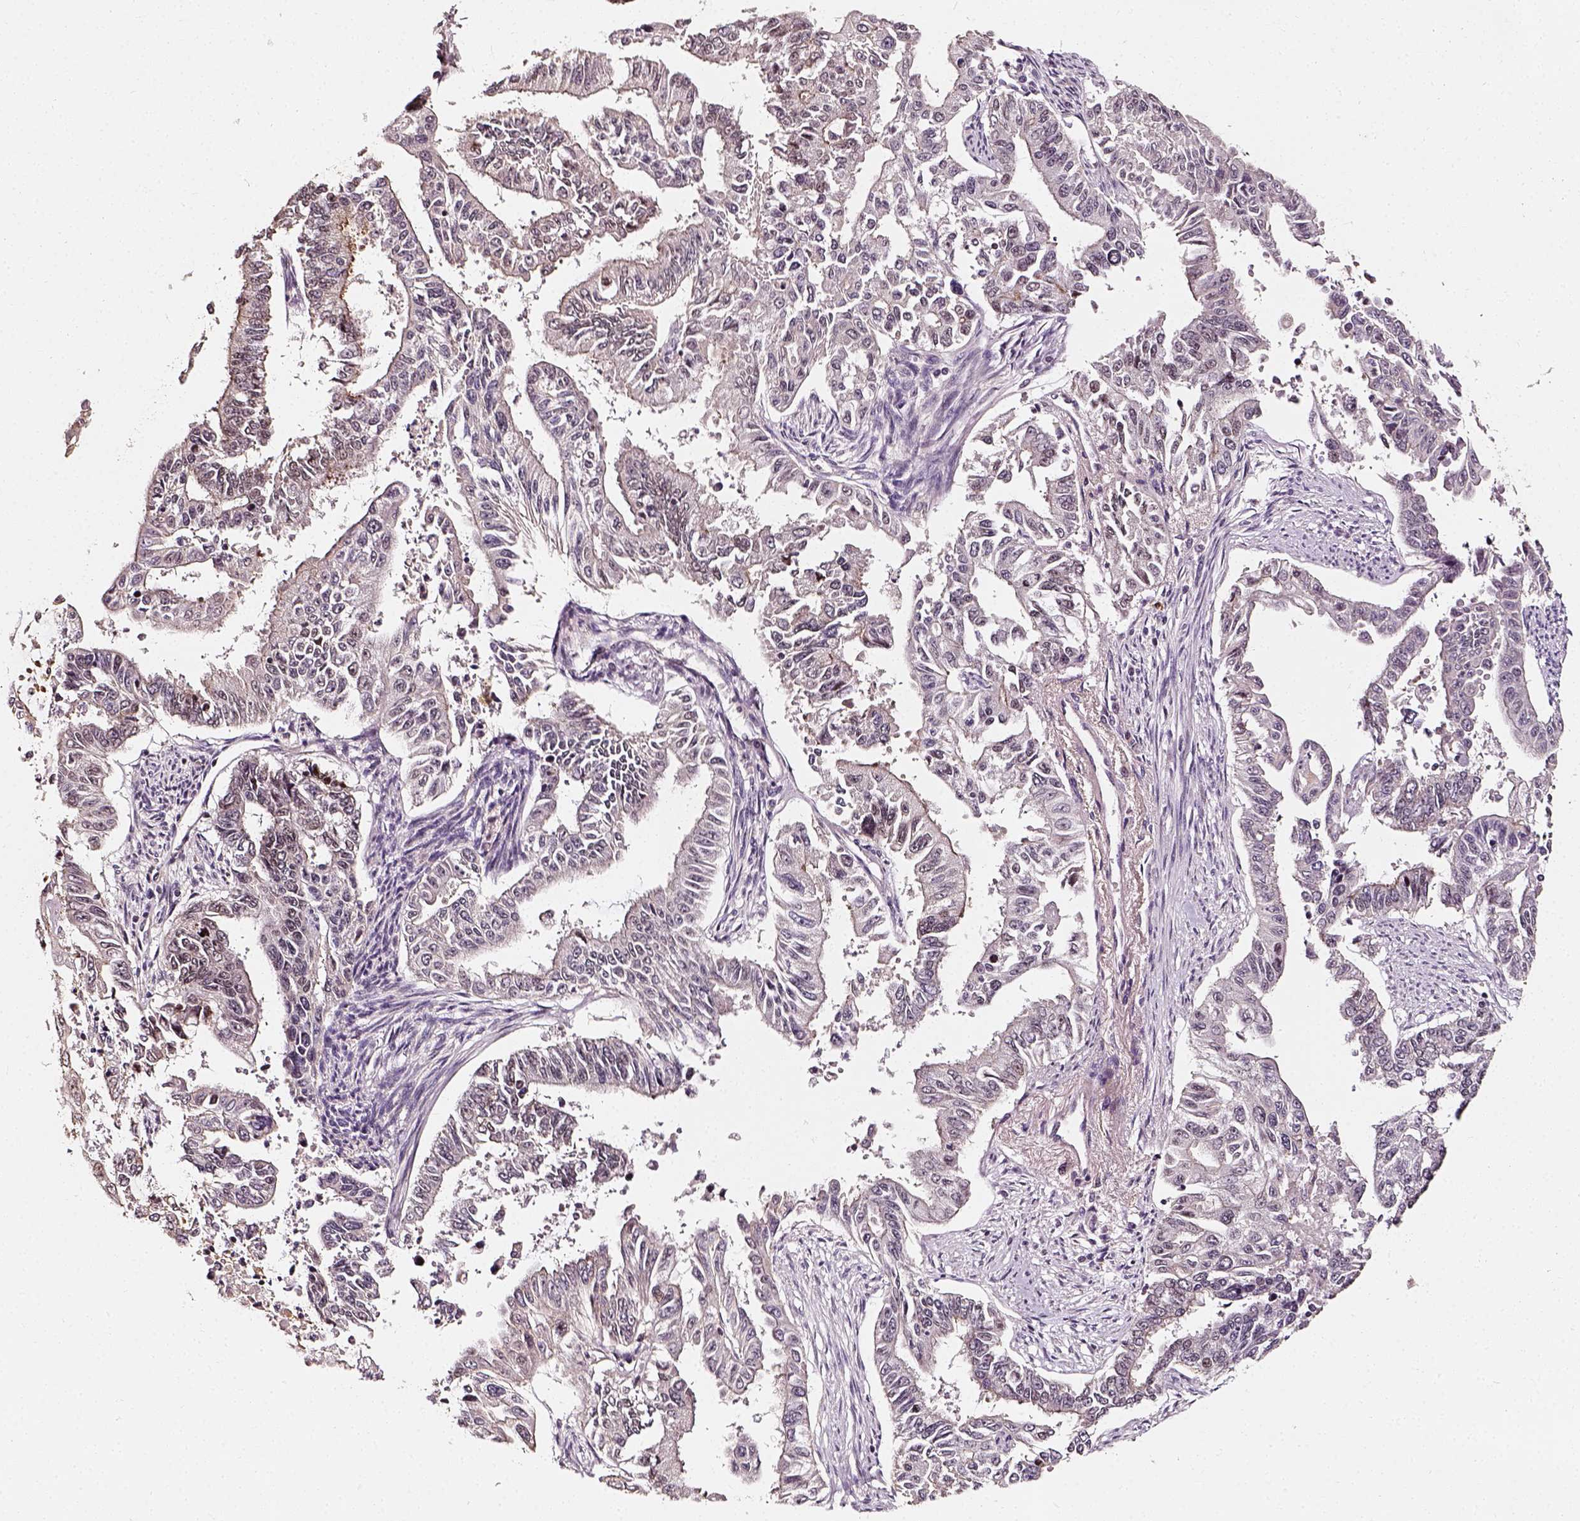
{"staining": {"intensity": "negative", "quantity": "none", "location": "none"}, "tissue": "endometrial cancer", "cell_type": "Tumor cells", "image_type": "cancer", "snomed": [{"axis": "morphology", "description": "Adenocarcinoma, NOS"}, {"axis": "topography", "description": "Uterus"}], "caption": "There is no significant positivity in tumor cells of endometrial cancer. (Immunohistochemistry (ihc), brightfield microscopy, high magnification).", "gene": "NACC1", "patient": {"sex": "female", "age": 59}}